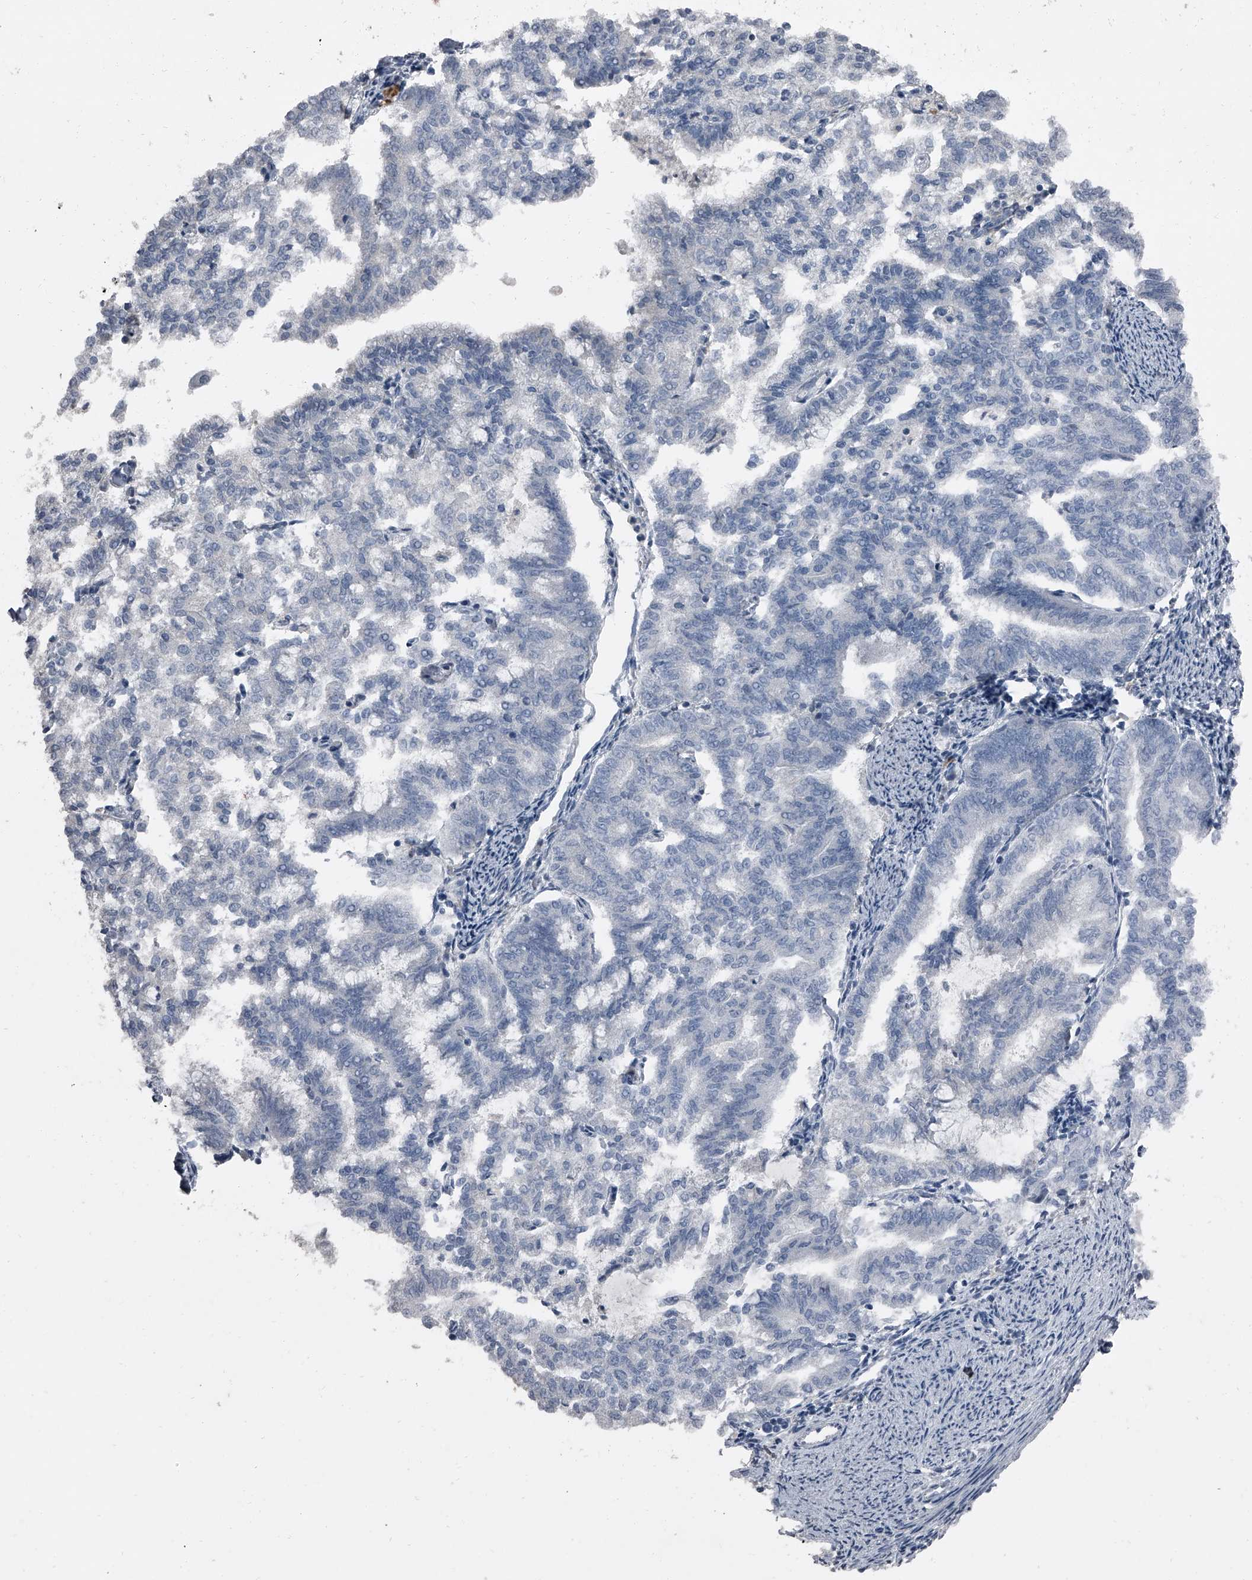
{"staining": {"intensity": "negative", "quantity": "none", "location": "none"}, "tissue": "endometrial cancer", "cell_type": "Tumor cells", "image_type": "cancer", "snomed": [{"axis": "morphology", "description": "Adenocarcinoma, NOS"}, {"axis": "topography", "description": "Endometrium"}], "caption": "There is no significant expression in tumor cells of adenocarcinoma (endometrial).", "gene": "HEPHL1", "patient": {"sex": "female", "age": 79}}